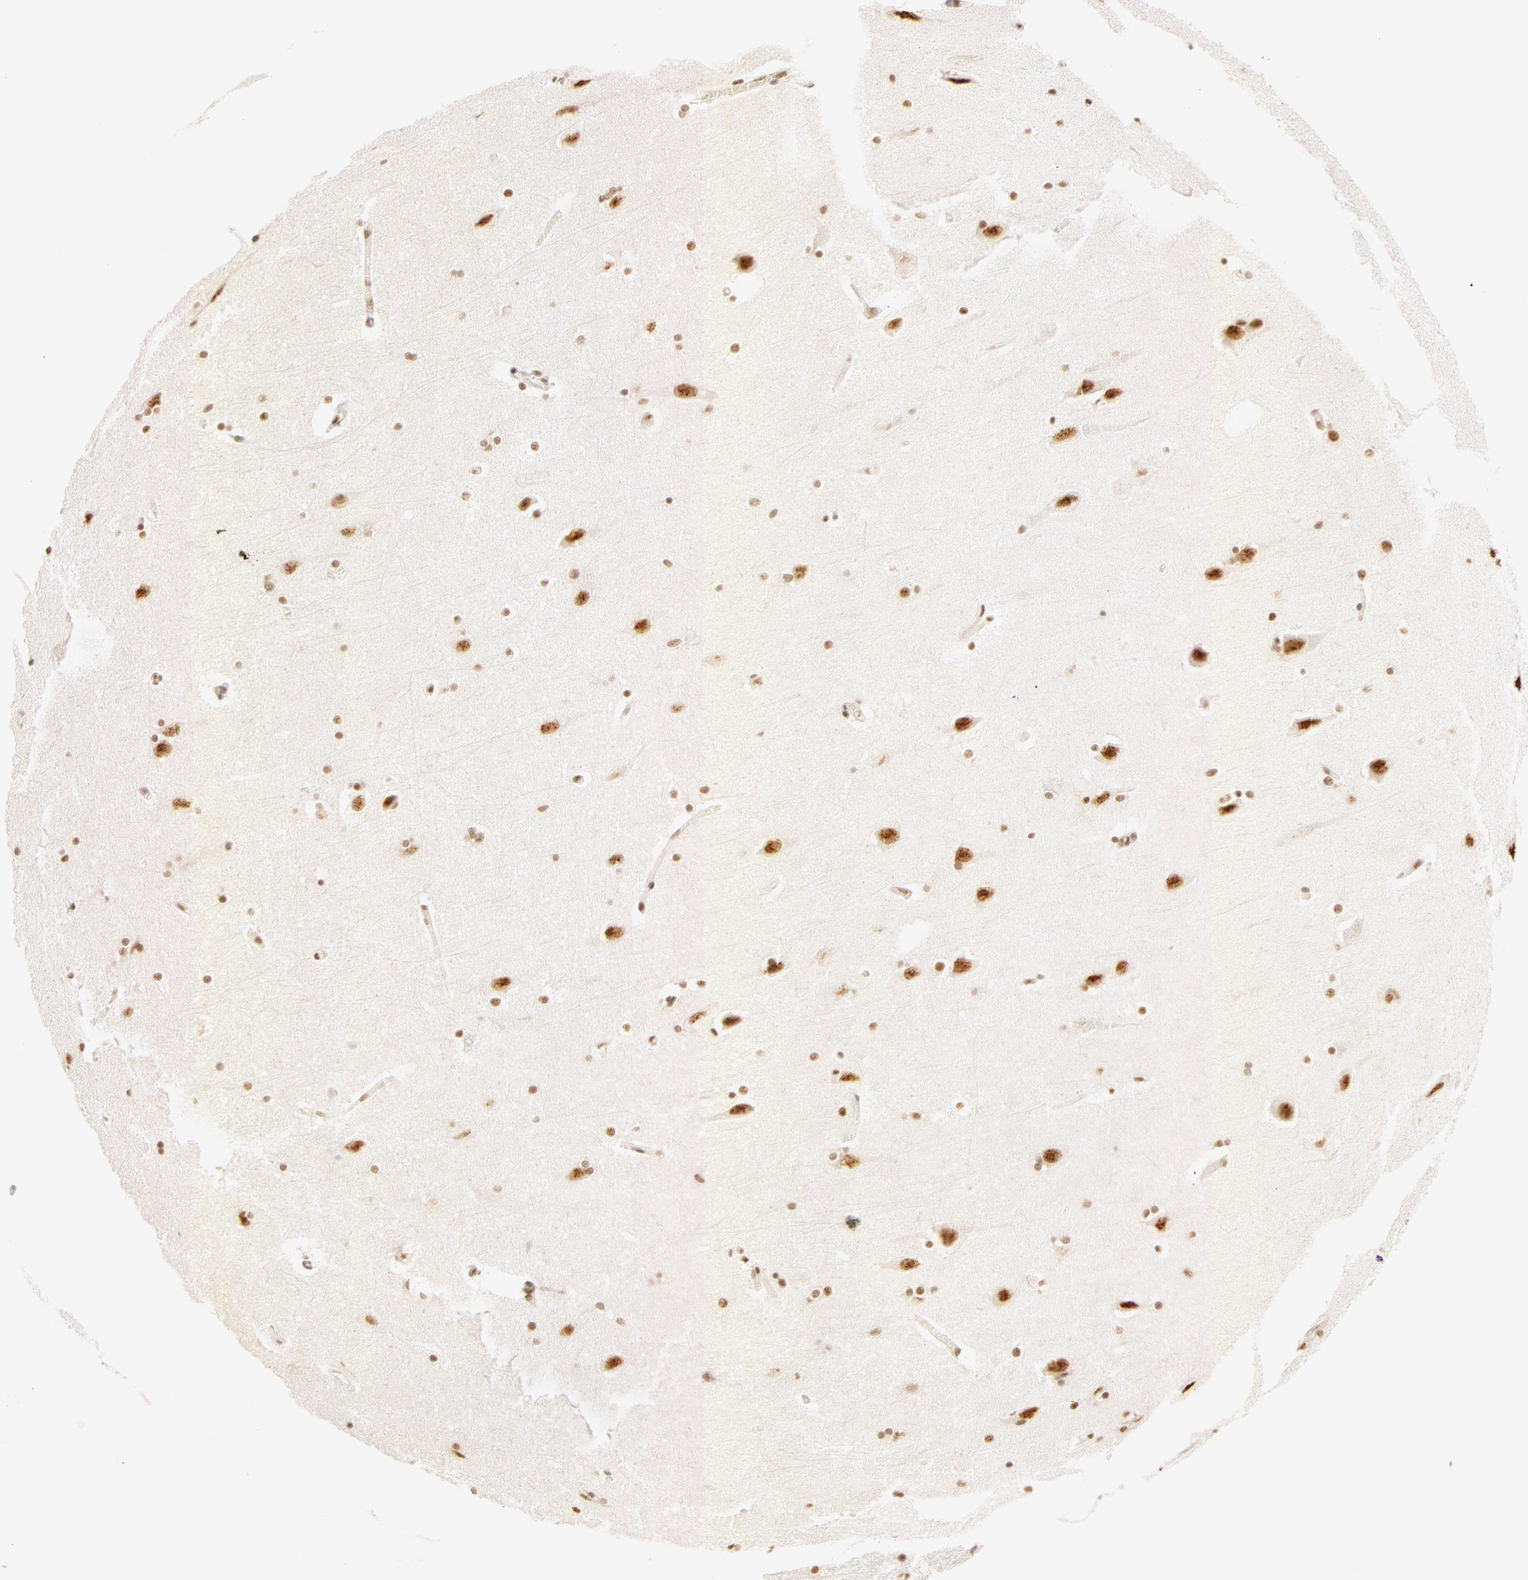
{"staining": {"intensity": "moderate", "quantity": ">75%", "location": "nuclear"}, "tissue": "cerebral cortex", "cell_type": "Endothelial cells", "image_type": "normal", "snomed": [{"axis": "morphology", "description": "Normal tissue, NOS"}, {"axis": "topography", "description": "Cerebral cortex"}, {"axis": "topography", "description": "Hippocampus"}], "caption": "Immunohistochemical staining of normal human cerebral cortex demonstrates >75% levels of moderate nuclear protein expression in about >75% of endothelial cells. The staining is performed using DAB (3,3'-diaminobenzidine) brown chromogen to label protein expression. The nuclei are counter-stained blue using hematoxylin.", "gene": "RBM39", "patient": {"sex": "female", "age": 19}}